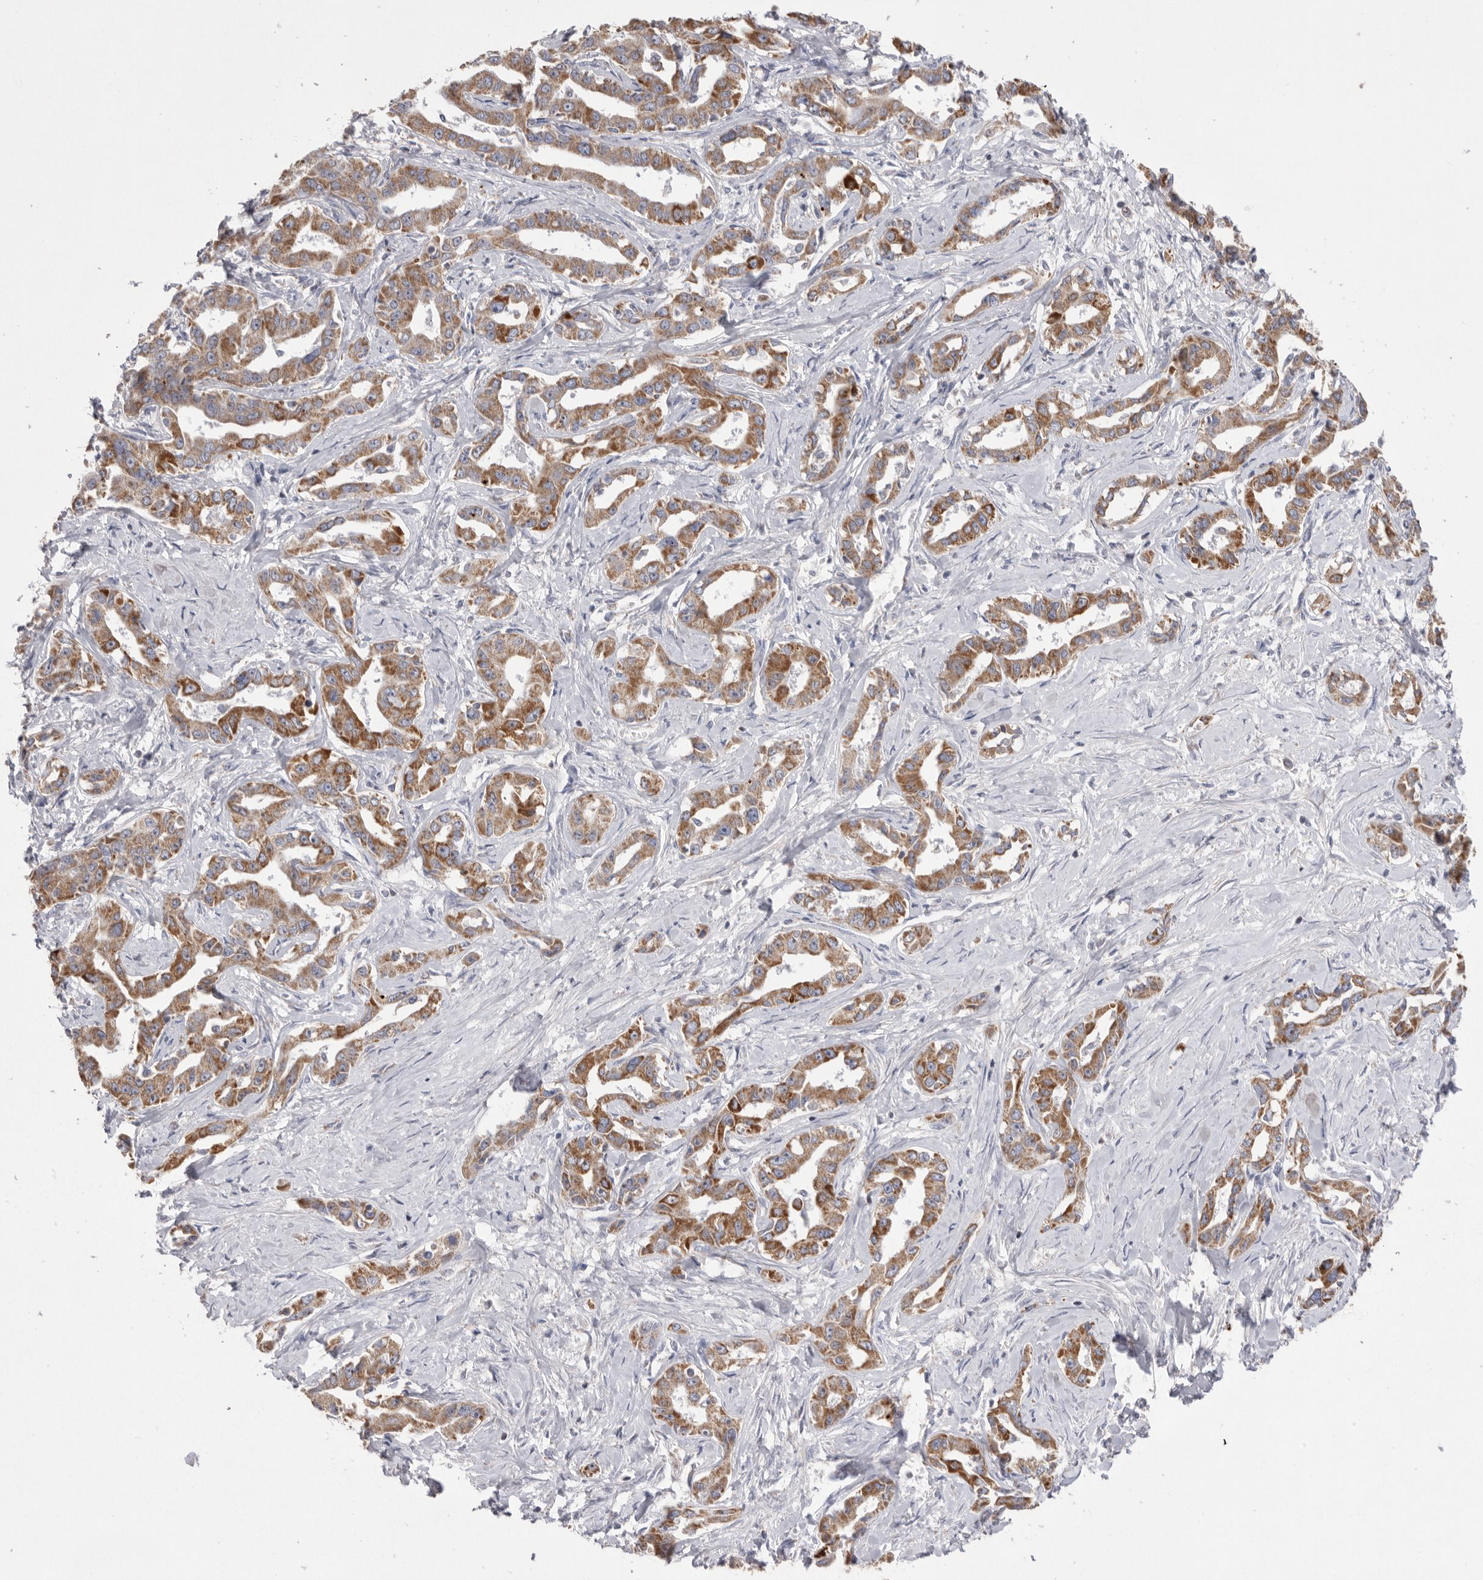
{"staining": {"intensity": "moderate", "quantity": ">75%", "location": "cytoplasmic/membranous"}, "tissue": "liver cancer", "cell_type": "Tumor cells", "image_type": "cancer", "snomed": [{"axis": "morphology", "description": "Cholangiocarcinoma"}, {"axis": "topography", "description": "Liver"}], "caption": "Liver cancer (cholangiocarcinoma) stained for a protein demonstrates moderate cytoplasmic/membranous positivity in tumor cells.", "gene": "VDAC3", "patient": {"sex": "male", "age": 59}}